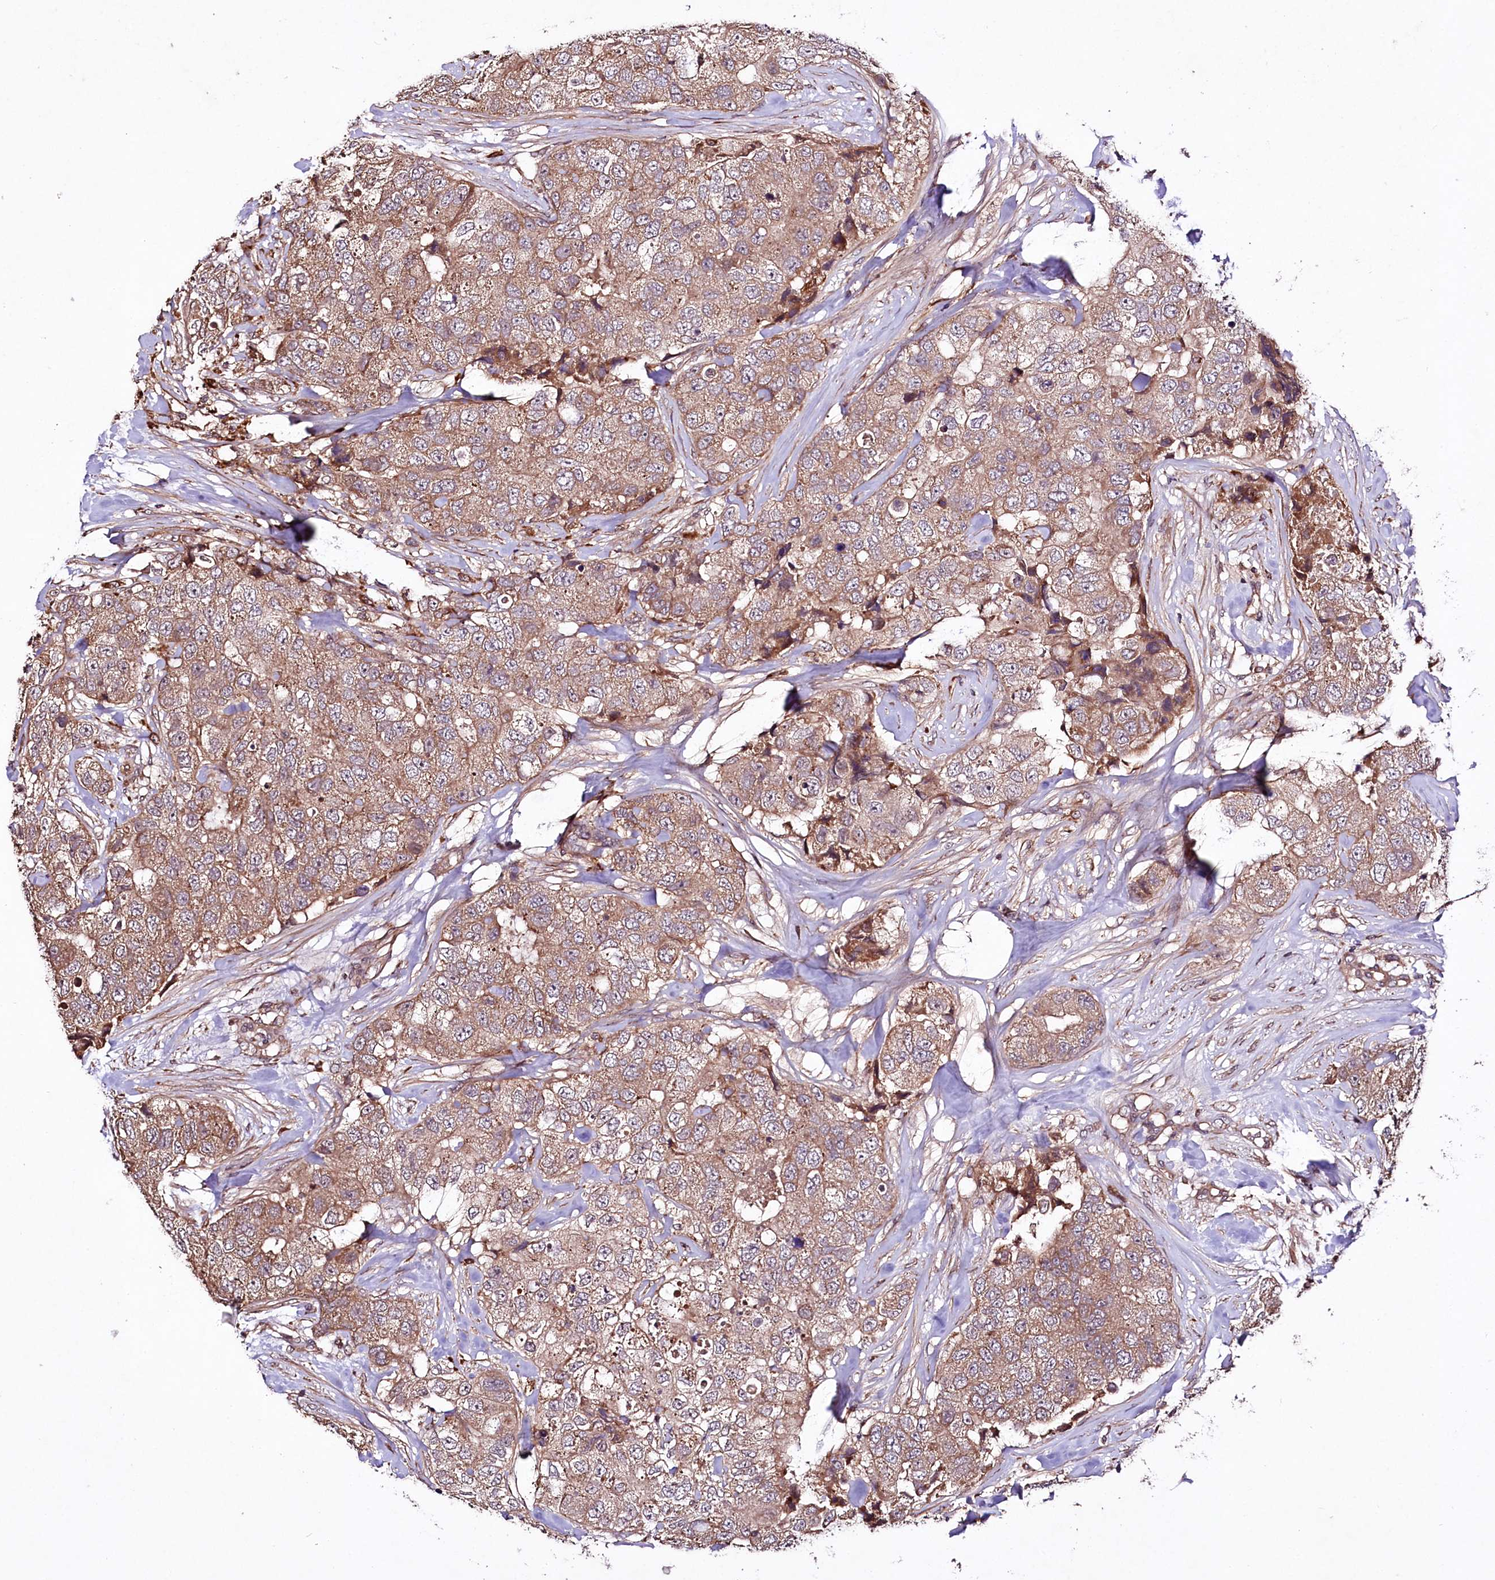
{"staining": {"intensity": "moderate", "quantity": ">75%", "location": "cytoplasmic/membranous"}, "tissue": "breast cancer", "cell_type": "Tumor cells", "image_type": "cancer", "snomed": [{"axis": "morphology", "description": "Duct carcinoma"}, {"axis": "topography", "description": "Breast"}], "caption": "Protein analysis of breast cancer tissue displays moderate cytoplasmic/membranous expression in approximately >75% of tumor cells. (DAB IHC with brightfield microscopy, high magnification).", "gene": "TNPO3", "patient": {"sex": "female", "age": 62}}